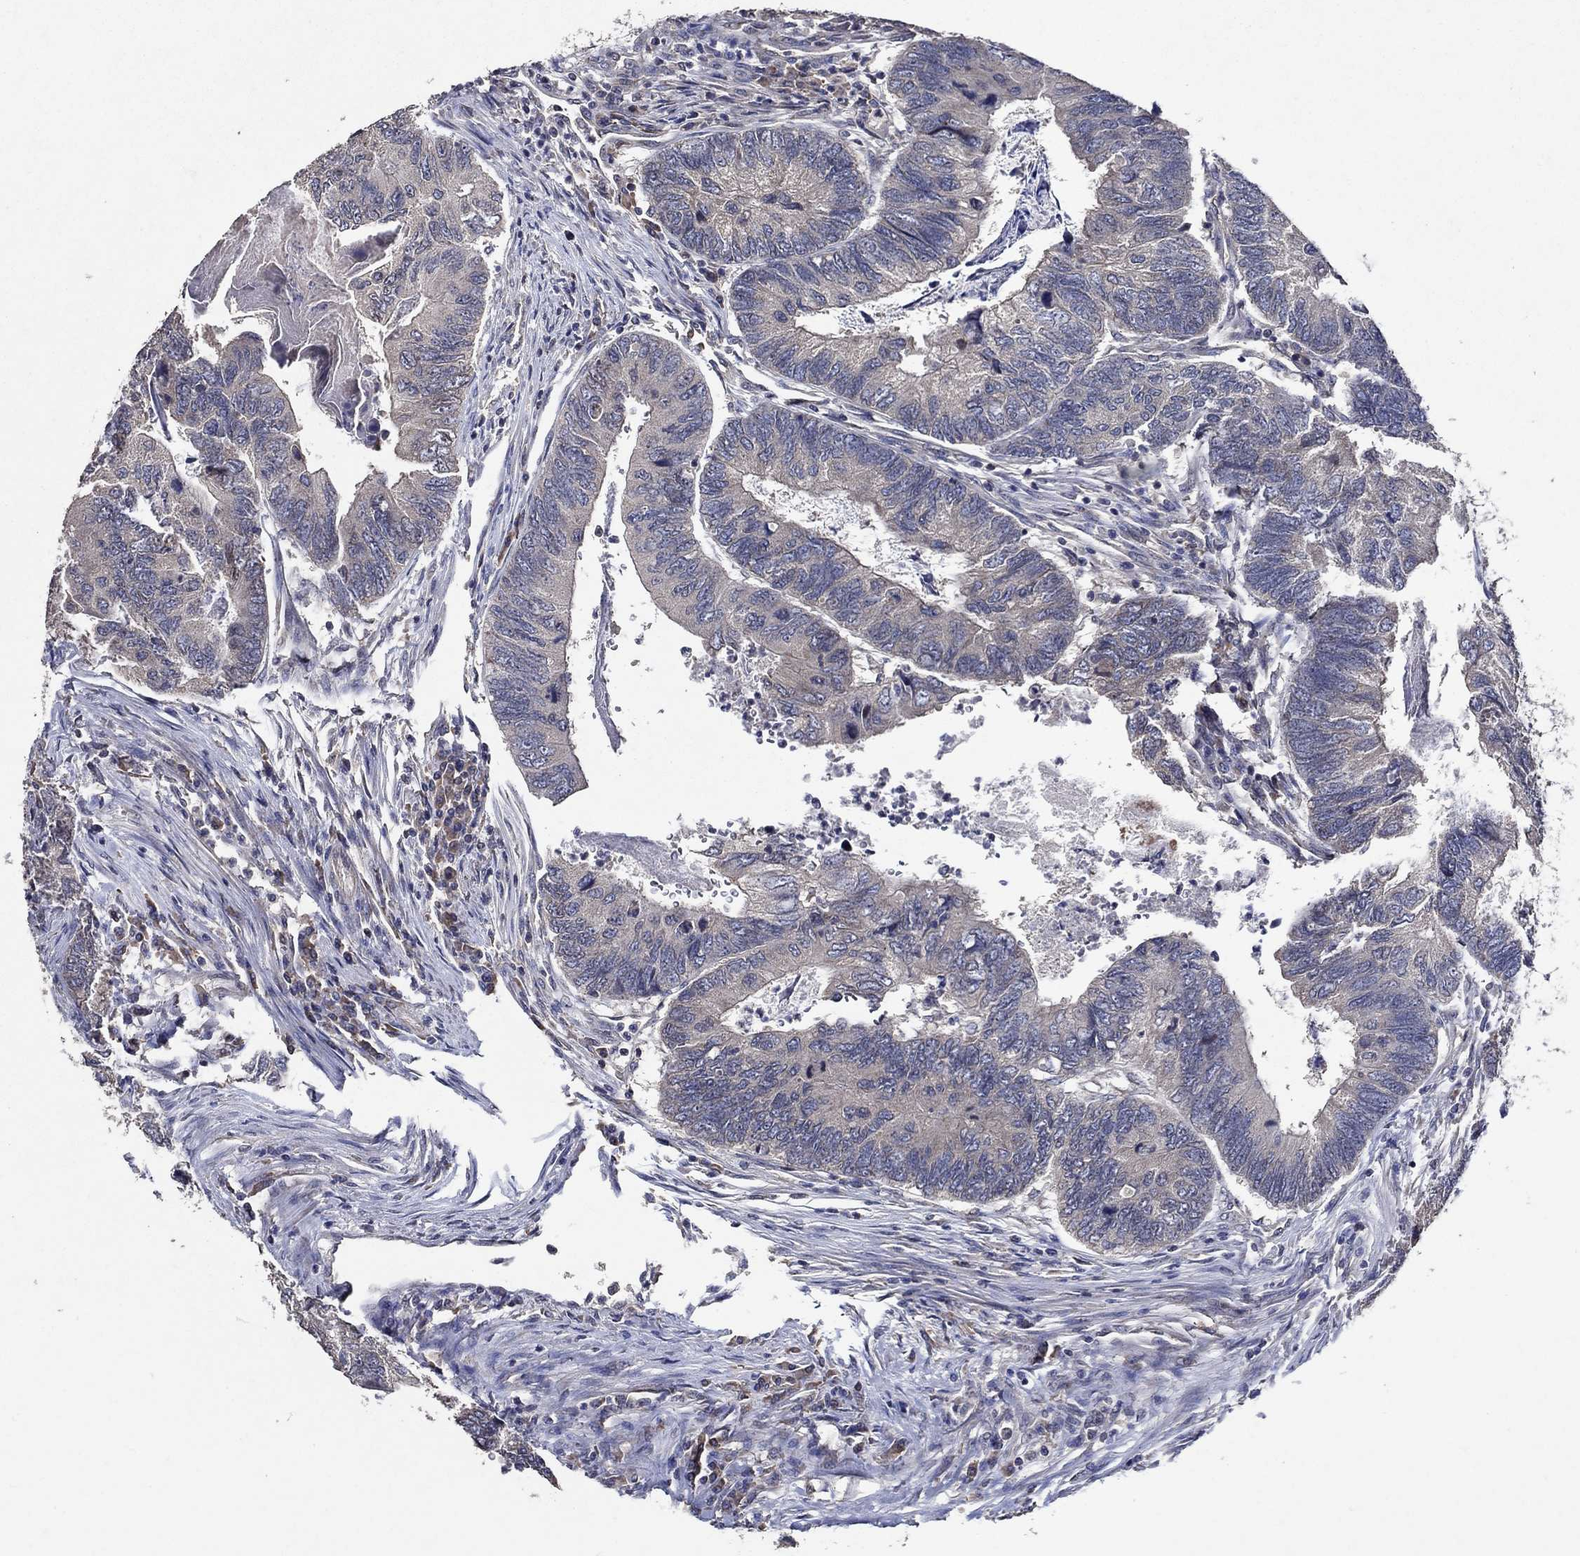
{"staining": {"intensity": "weak", "quantity": "<25%", "location": "cytoplasmic/membranous"}, "tissue": "colorectal cancer", "cell_type": "Tumor cells", "image_type": "cancer", "snomed": [{"axis": "morphology", "description": "Adenocarcinoma, NOS"}, {"axis": "topography", "description": "Colon"}], "caption": "This is an immunohistochemistry (IHC) micrograph of human adenocarcinoma (colorectal). There is no positivity in tumor cells.", "gene": "HAP1", "patient": {"sex": "female", "age": 67}}